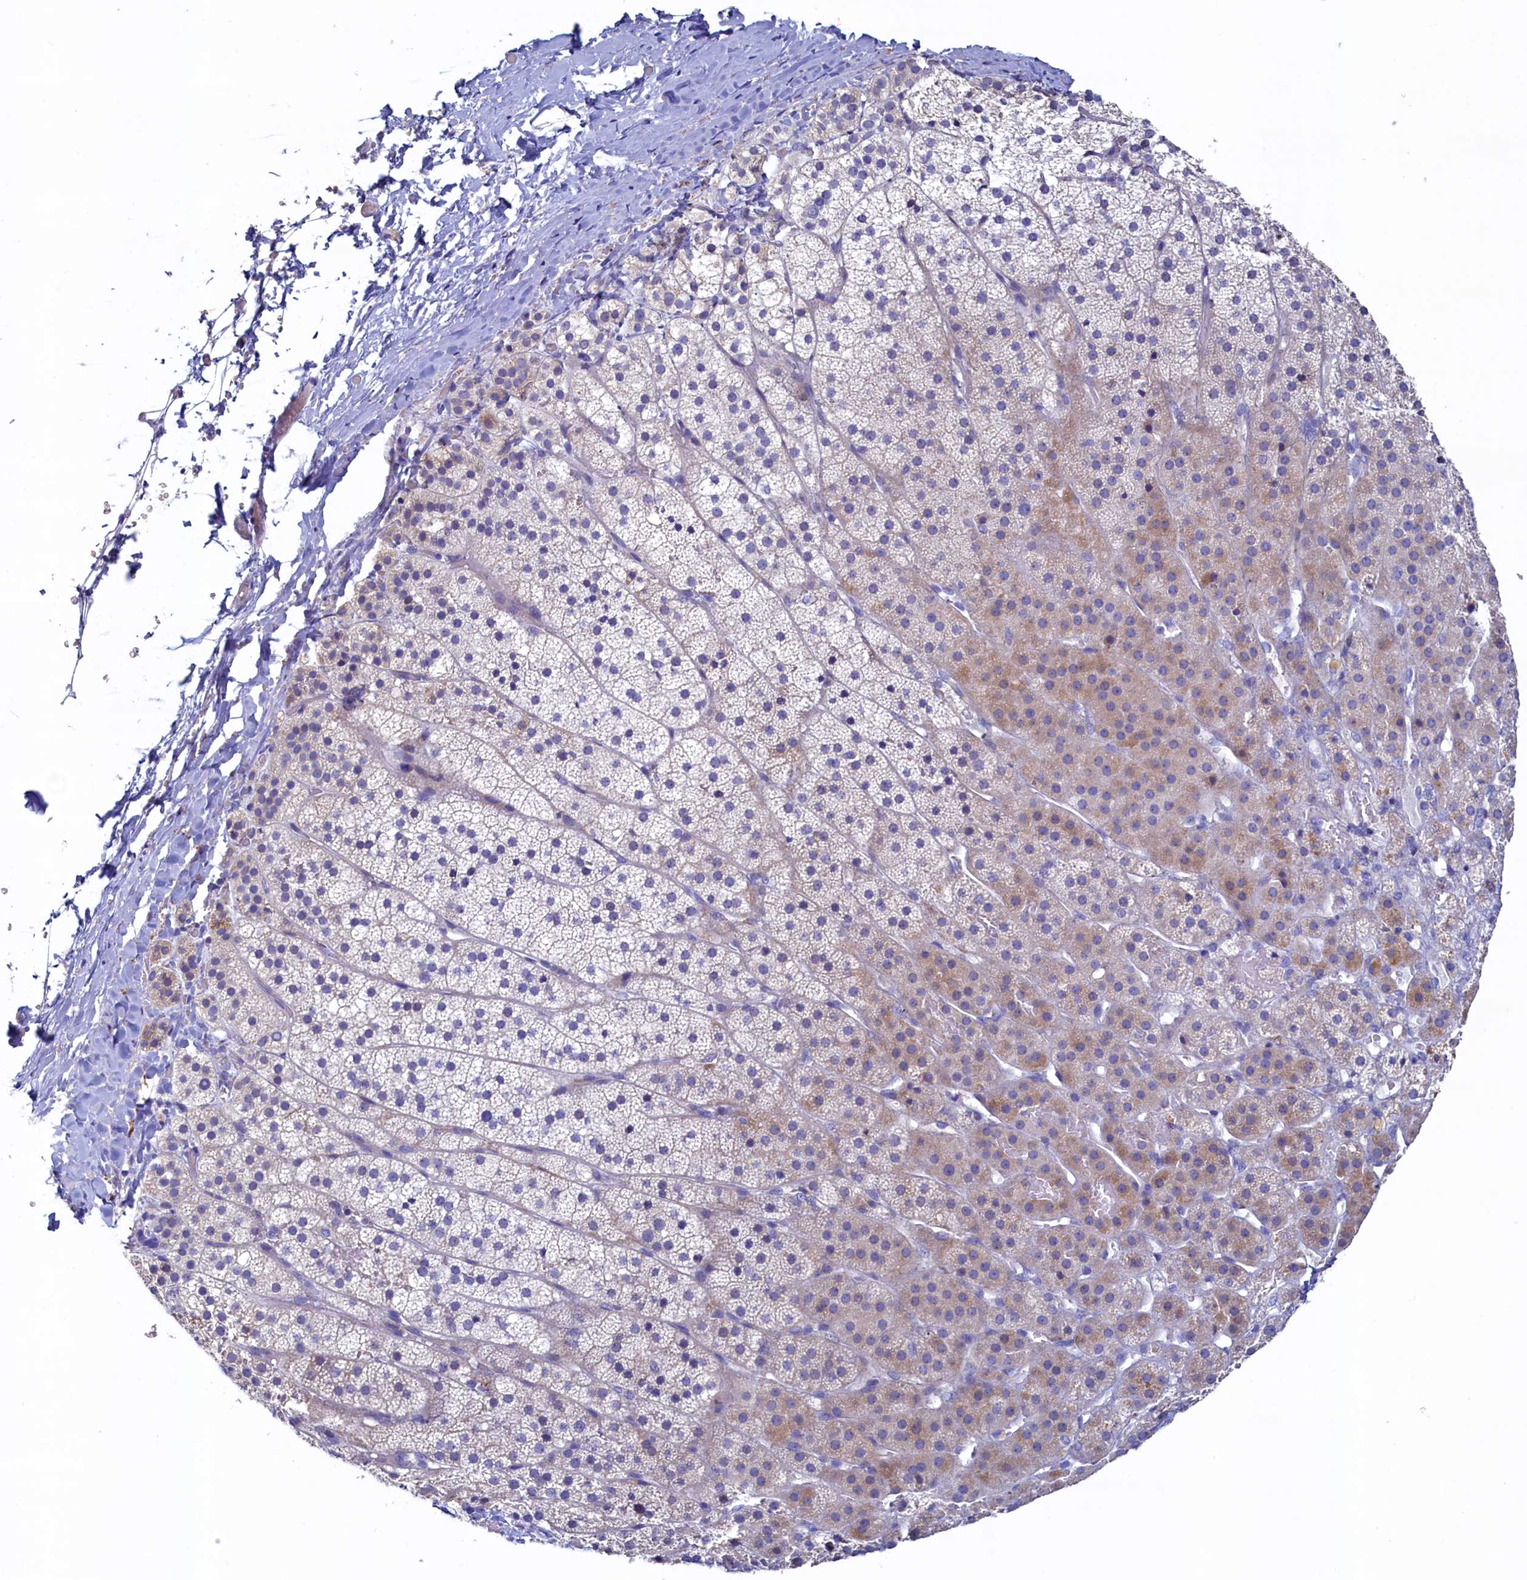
{"staining": {"intensity": "weak", "quantity": "25%-75%", "location": "cytoplasmic/membranous"}, "tissue": "adrenal gland", "cell_type": "Glandular cells", "image_type": "normal", "snomed": [{"axis": "morphology", "description": "Normal tissue, NOS"}, {"axis": "topography", "description": "Adrenal gland"}], "caption": "Human adrenal gland stained for a protein (brown) shows weak cytoplasmic/membranous positive expression in about 25%-75% of glandular cells.", "gene": "CBLIF", "patient": {"sex": "female", "age": 44}}